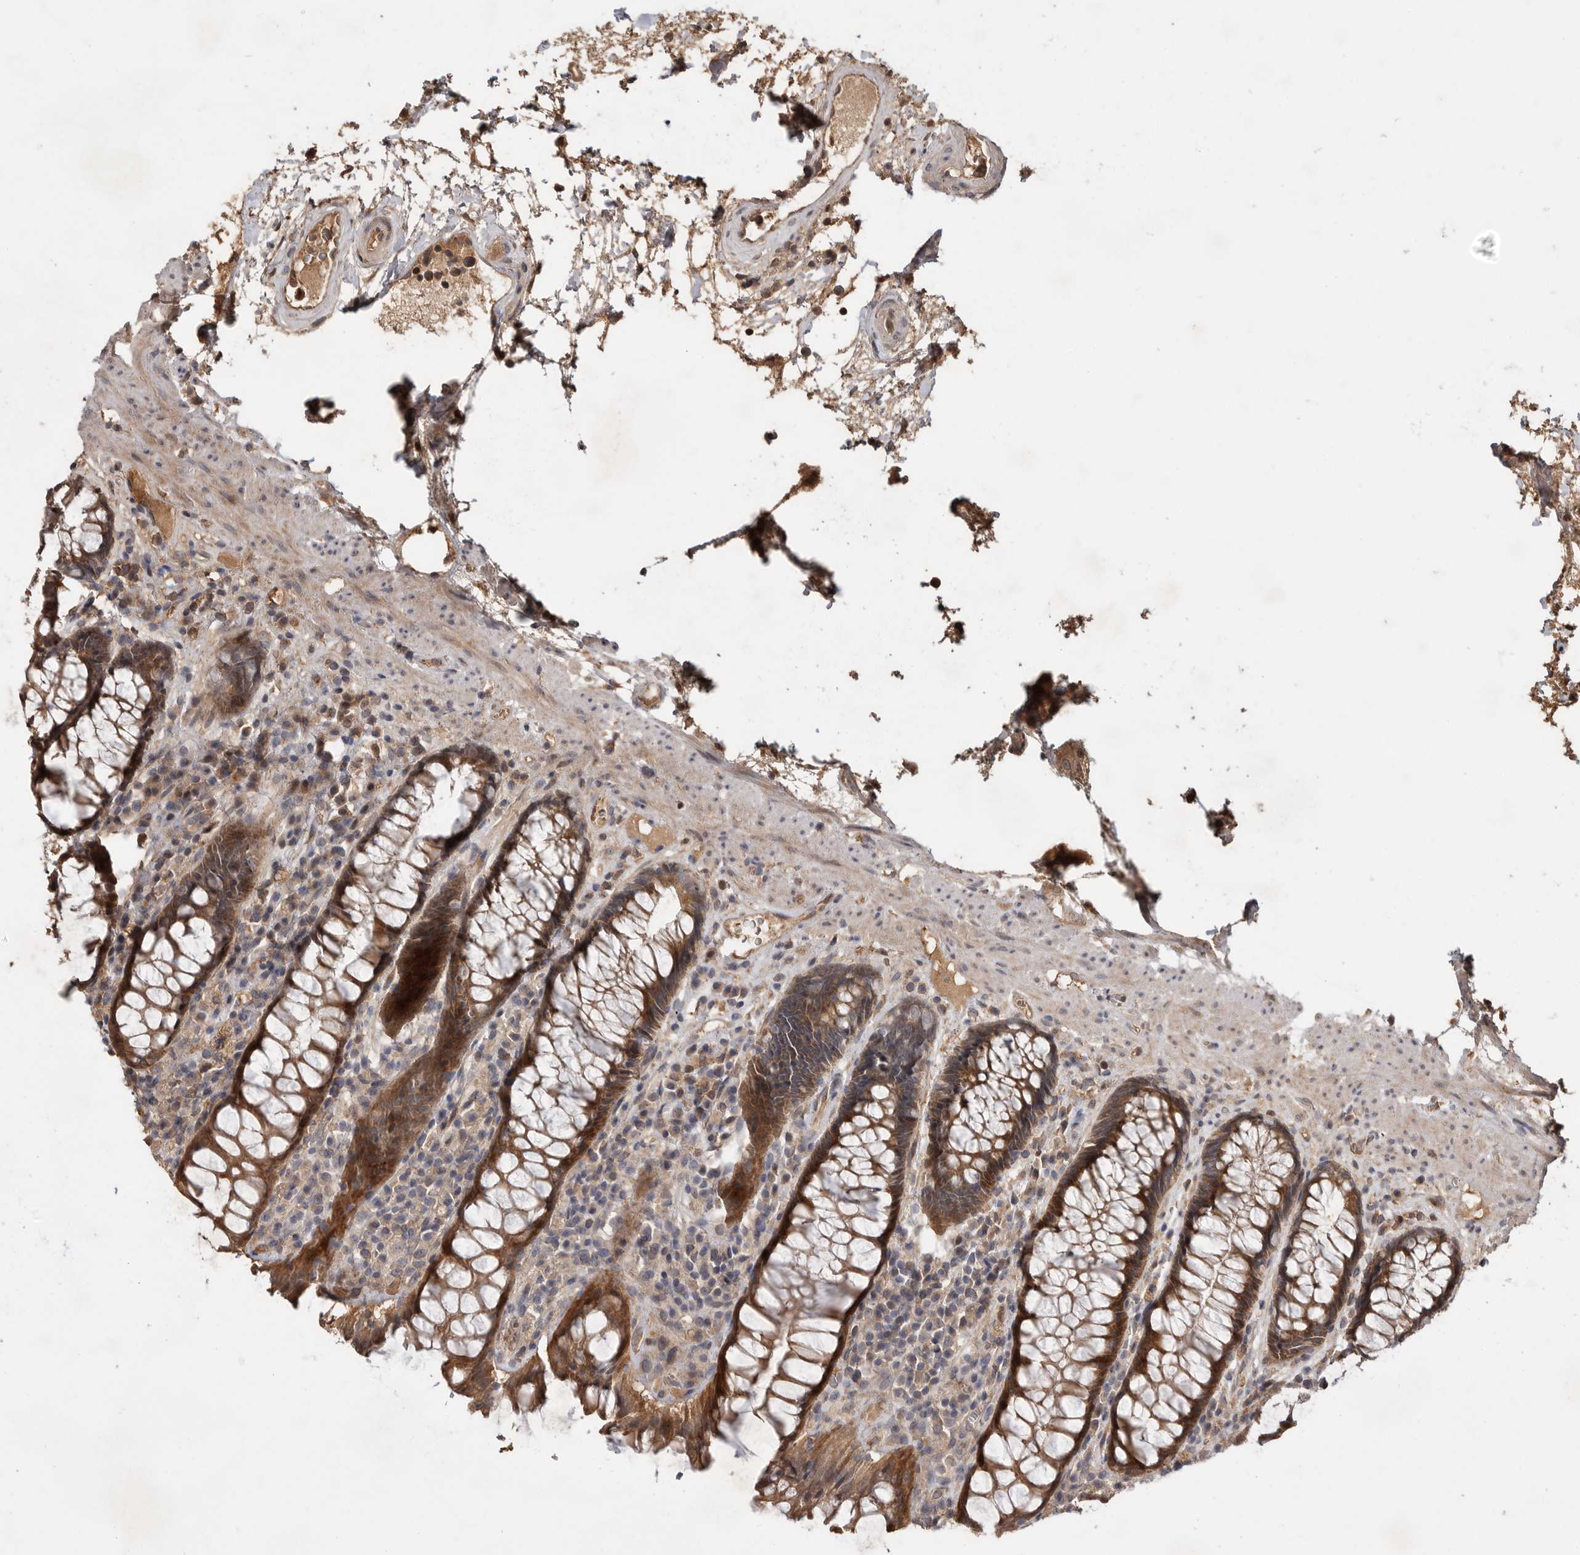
{"staining": {"intensity": "strong", "quantity": ">75%", "location": "cytoplasmic/membranous"}, "tissue": "rectum", "cell_type": "Glandular cells", "image_type": "normal", "snomed": [{"axis": "morphology", "description": "Normal tissue, NOS"}, {"axis": "topography", "description": "Rectum"}], "caption": "This image demonstrates unremarkable rectum stained with IHC to label a protein in brown. The cytoplasmic/membranous of glandular cells show strong positivity for the protein. Nuclei are counter-stained blue.", "gene": "VN1R4", "patient": {"sex": "male", "age": 64}}